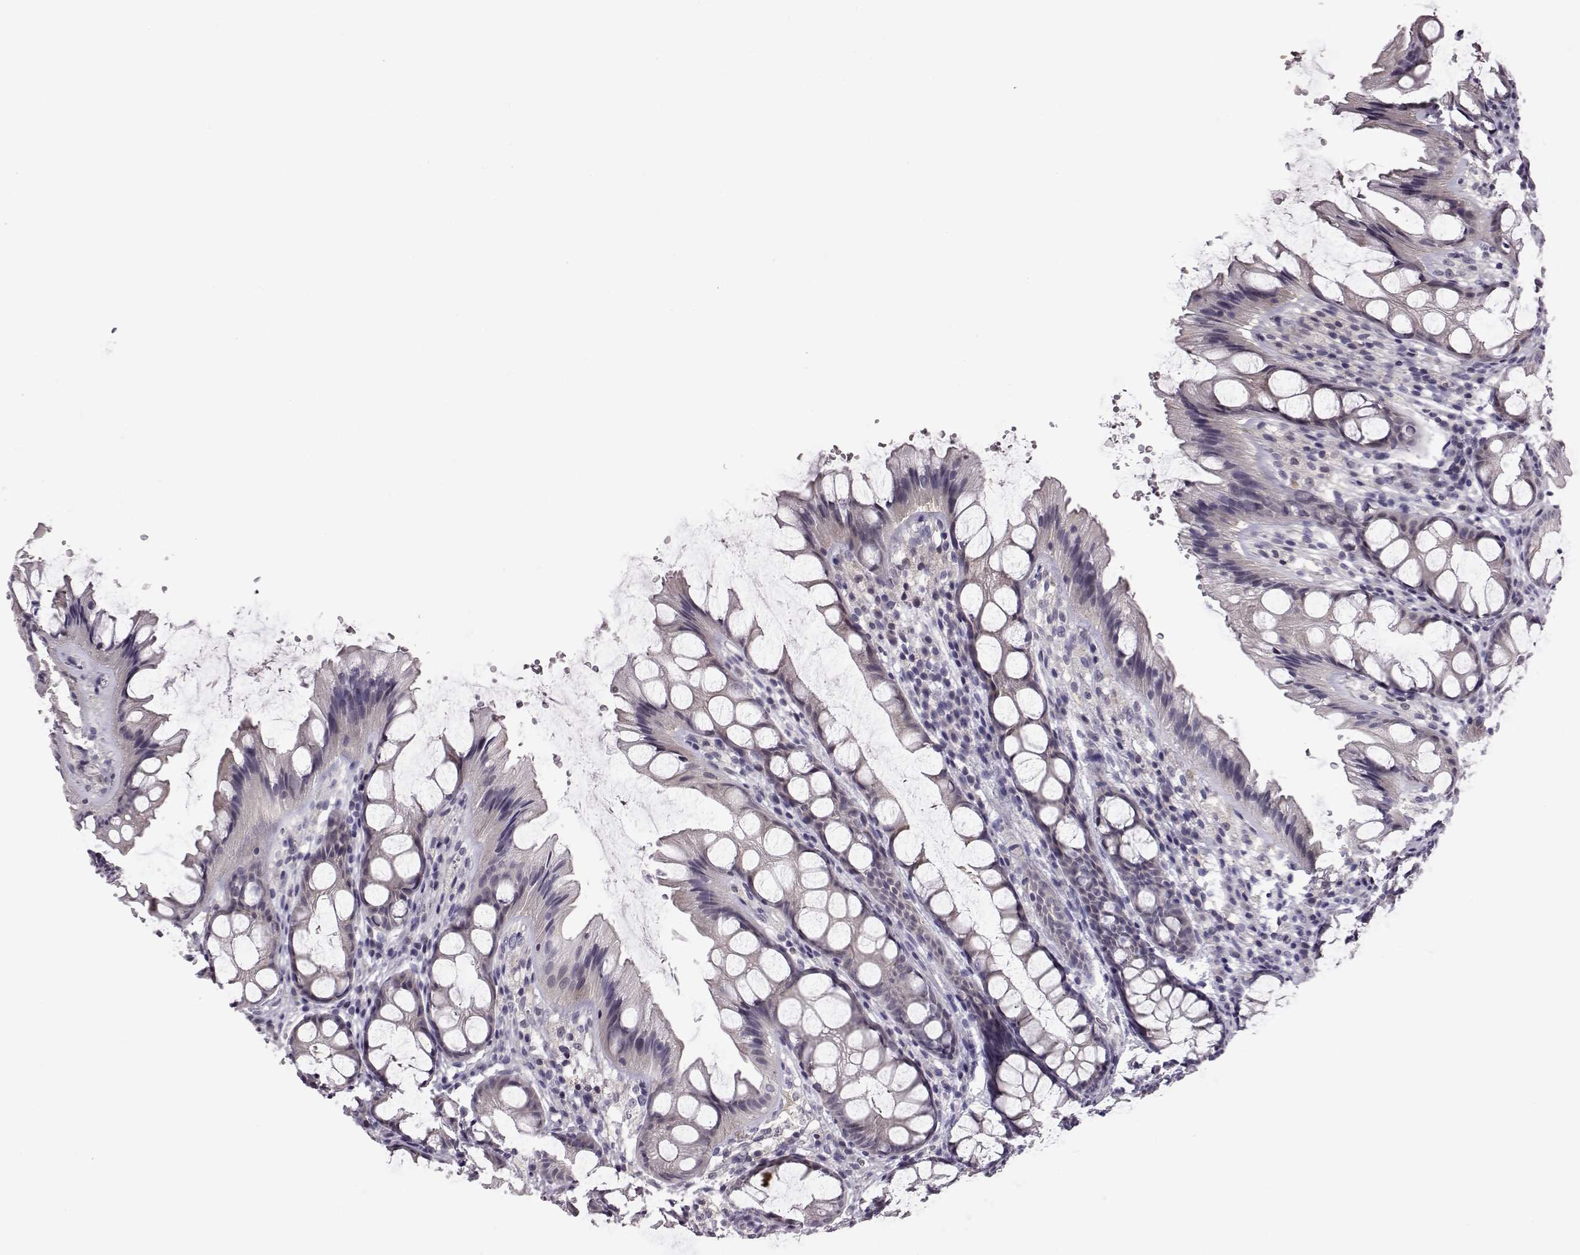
{"staining": {"intensity": "negative", "quantity": "none", "location": "none"}, "tissue": "colon", "cell_type": "Glandular cells", "image_type": "normal", "snomed": [{"axis": "morphology", "description": "Normal tissue, NOS"}, {"axis": "topography", "description": "Colon"}], "caption": "Human colon stained for a protein using immunohistochemistry exhibits no expression in glandular cells.", "gene": "C10orf62", "patient": {"sex": "male", "age": 47}}